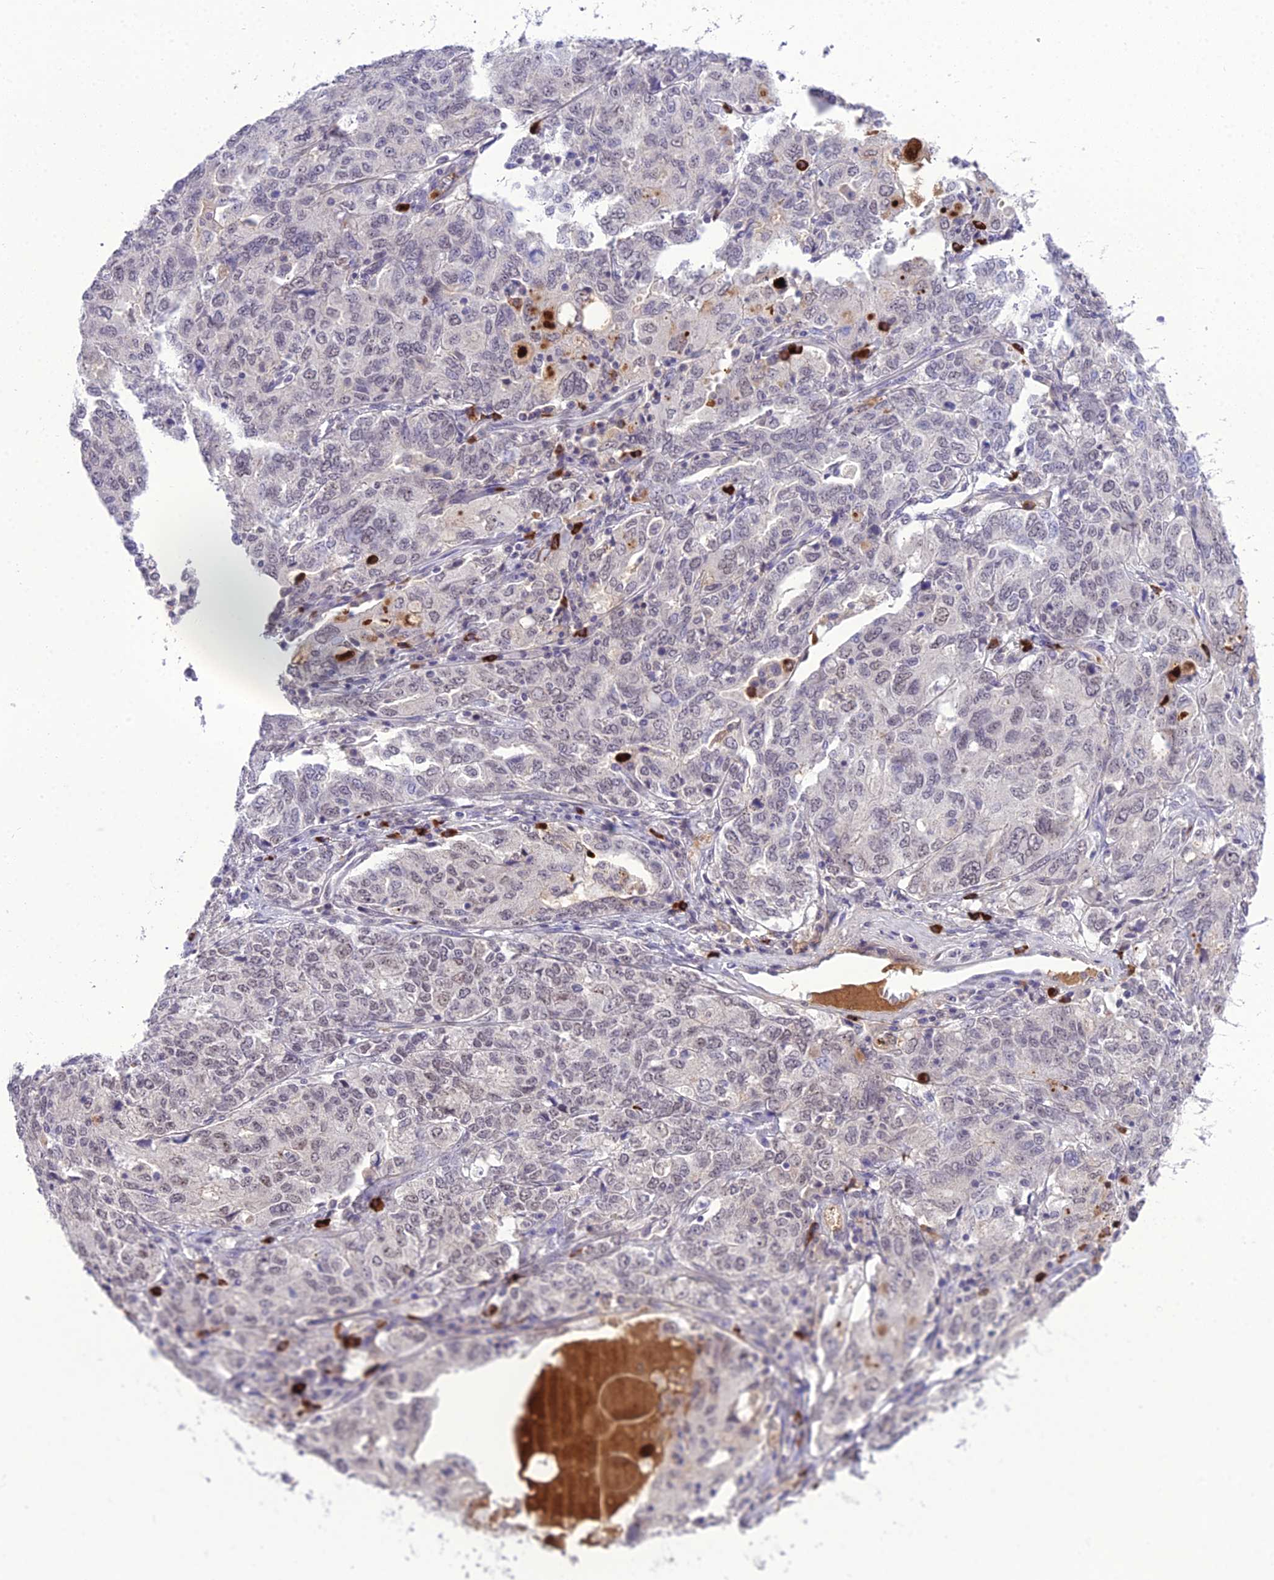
{"staining": {"intensity": "weak", "quantity": "25%-75%", "location": "nuclear"}, "tissue": "ovarian cancer", "cell_type": "Tumor cells", "image_type": "cancer", "snomed": [{"axis": "morphology", "description": "Carcinoma, endometroid"}, {"axis": "topography", "description": "Ovary"}], "caption": "Weak nuclear expression is appreciated in approximately 25%-75% of tumor cells in ovarian cancer (endometroid carcinoma). (Brightfield microscopy of DAB IHC at high magnification).", "gene": "SH3RF3", "patient": {"sex": "female", "age": 62}}